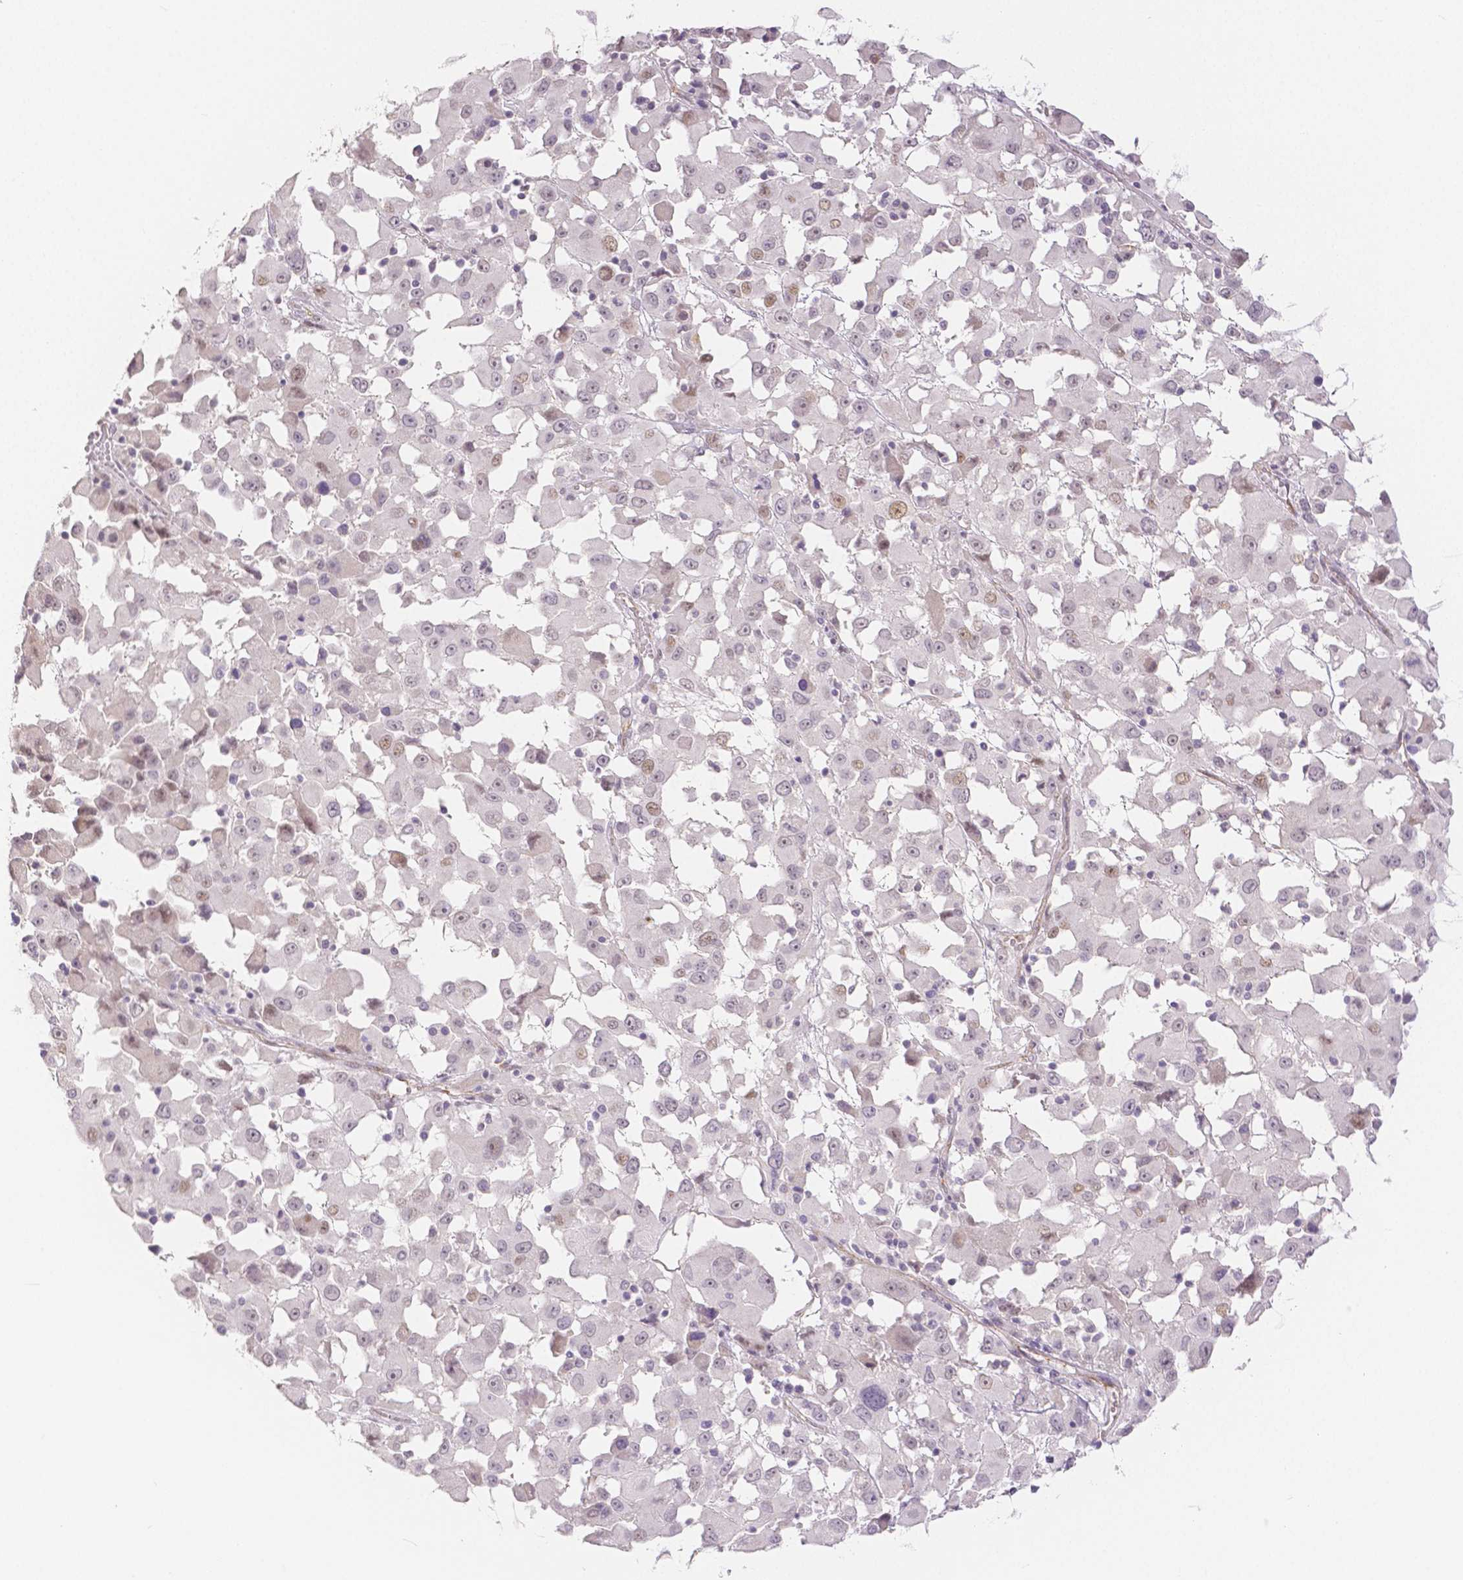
{"staining": {"intensity": "negative", "quantity": "none", "location": "none"}, "tissue": "melanoma", "cell_type": "Tumor cells", "image_type": "cancer", "snomed": [{"axis": "morphology", "description": "Malignant melanoma, Metastatic site"}, {"axis": "topography", "description": "Soft tissue"}], "caption": "Immunohistochemical staining of human malignant melanoma (metastatic site) demonstrates no significant expression in tumor cells.", "gene": "OCLN", "patient": {"sex": "male", "age": 50}}